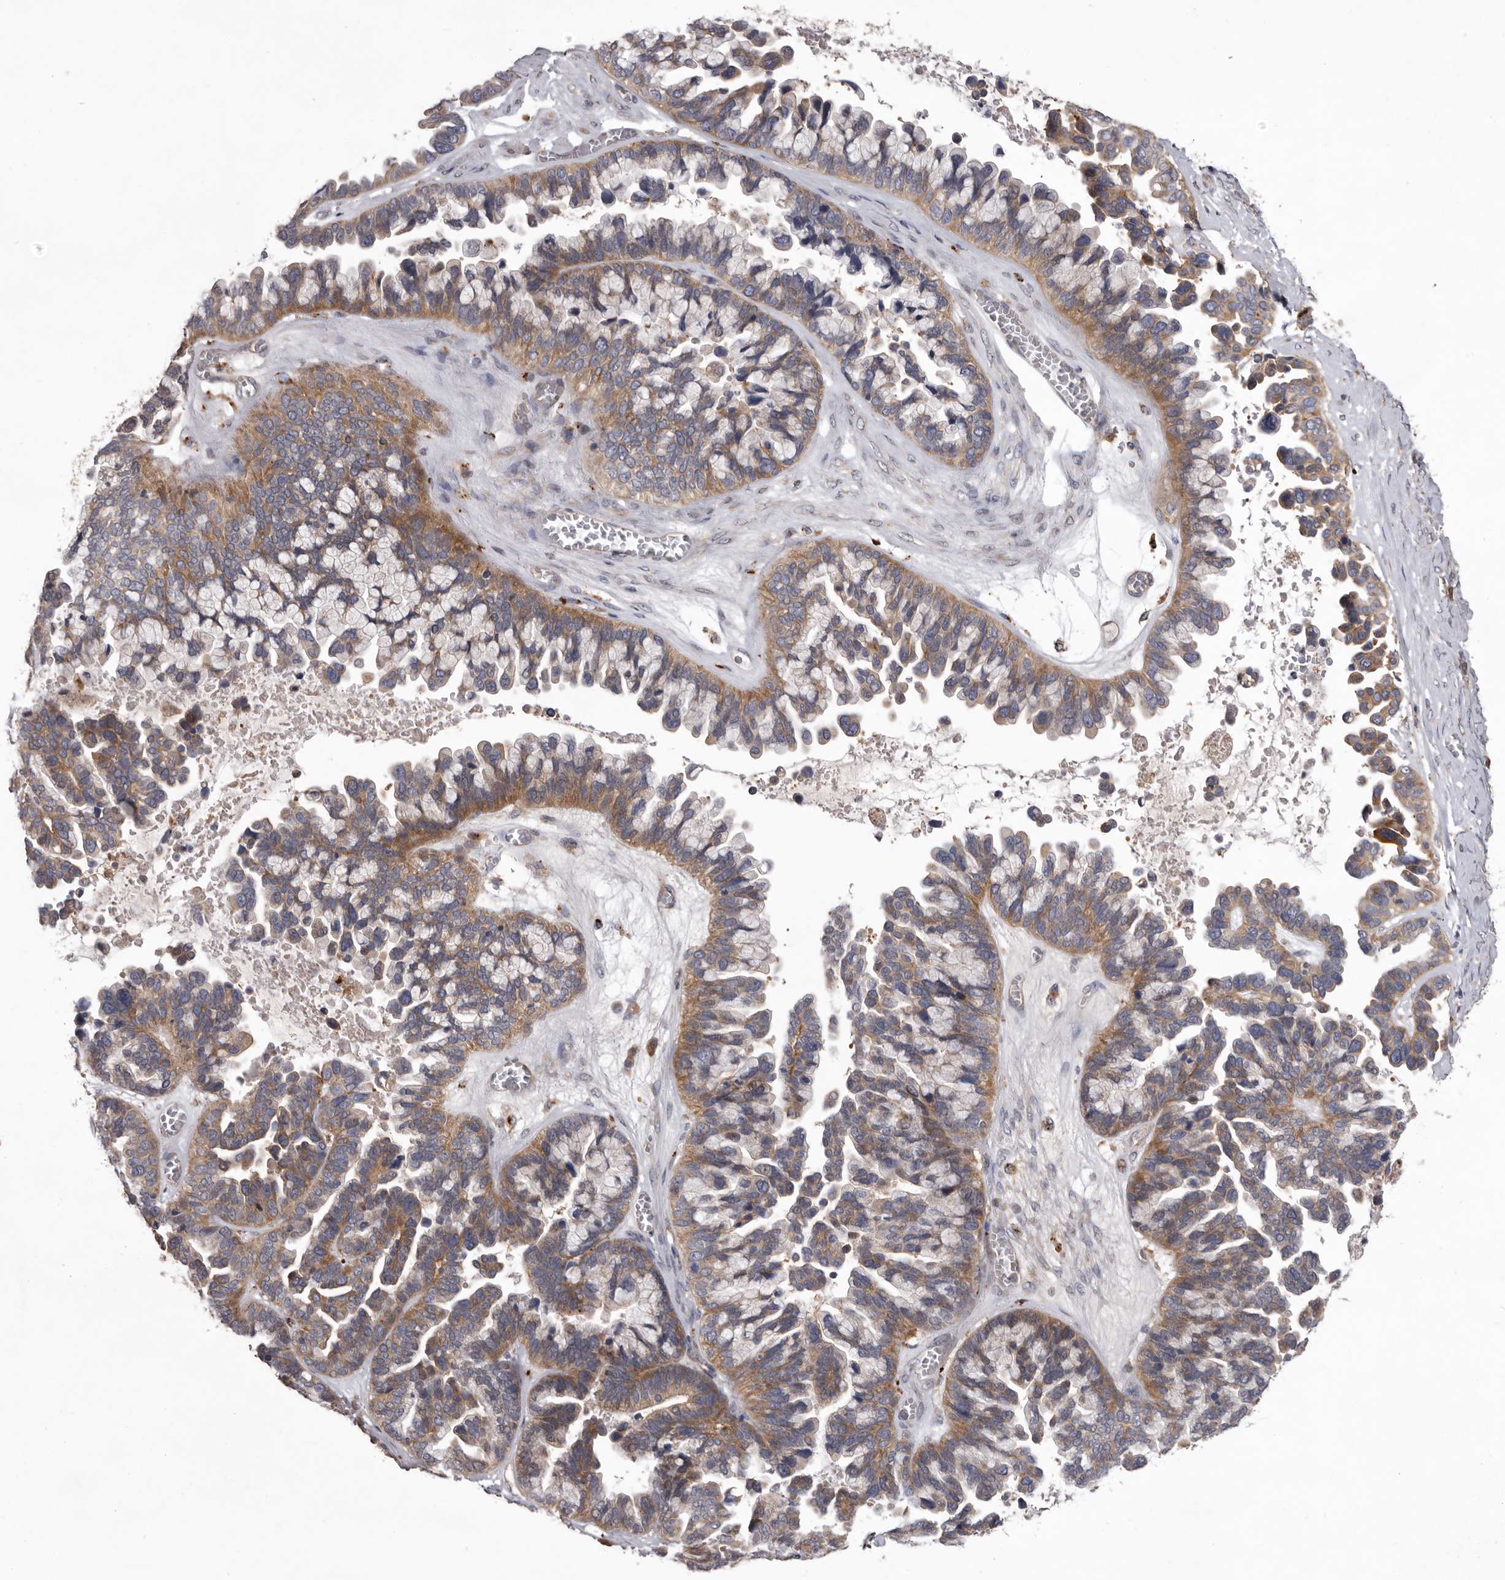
{"staining": {"intensity": "moderate", "quantity": ">75%", "location": "cytoplasmic/membranous"}, "tissue": "ovarian cancer", "cell_type": "Tumor cells", "image_type": "cancer", "snomed": [{"axis": "morphology", "description": "Cystadenocarcinoma, serous, NOS"}, {"axis": "topography", "description": "Ovary"}], "caption": "Immunohistochemistry (IHC) (DAB (3,3'-diaminobenzidine)) staining of ovarian cancer (serous cystadenocarcinoma) reveals moderate cytoplasmic/membranous protein expression in approximately >75% of tumor cells. (Brightfield microscopy of DAB IHC at high magnification).", "gene": "WDR47", "patient": {"sex": "female", "age": 56}}